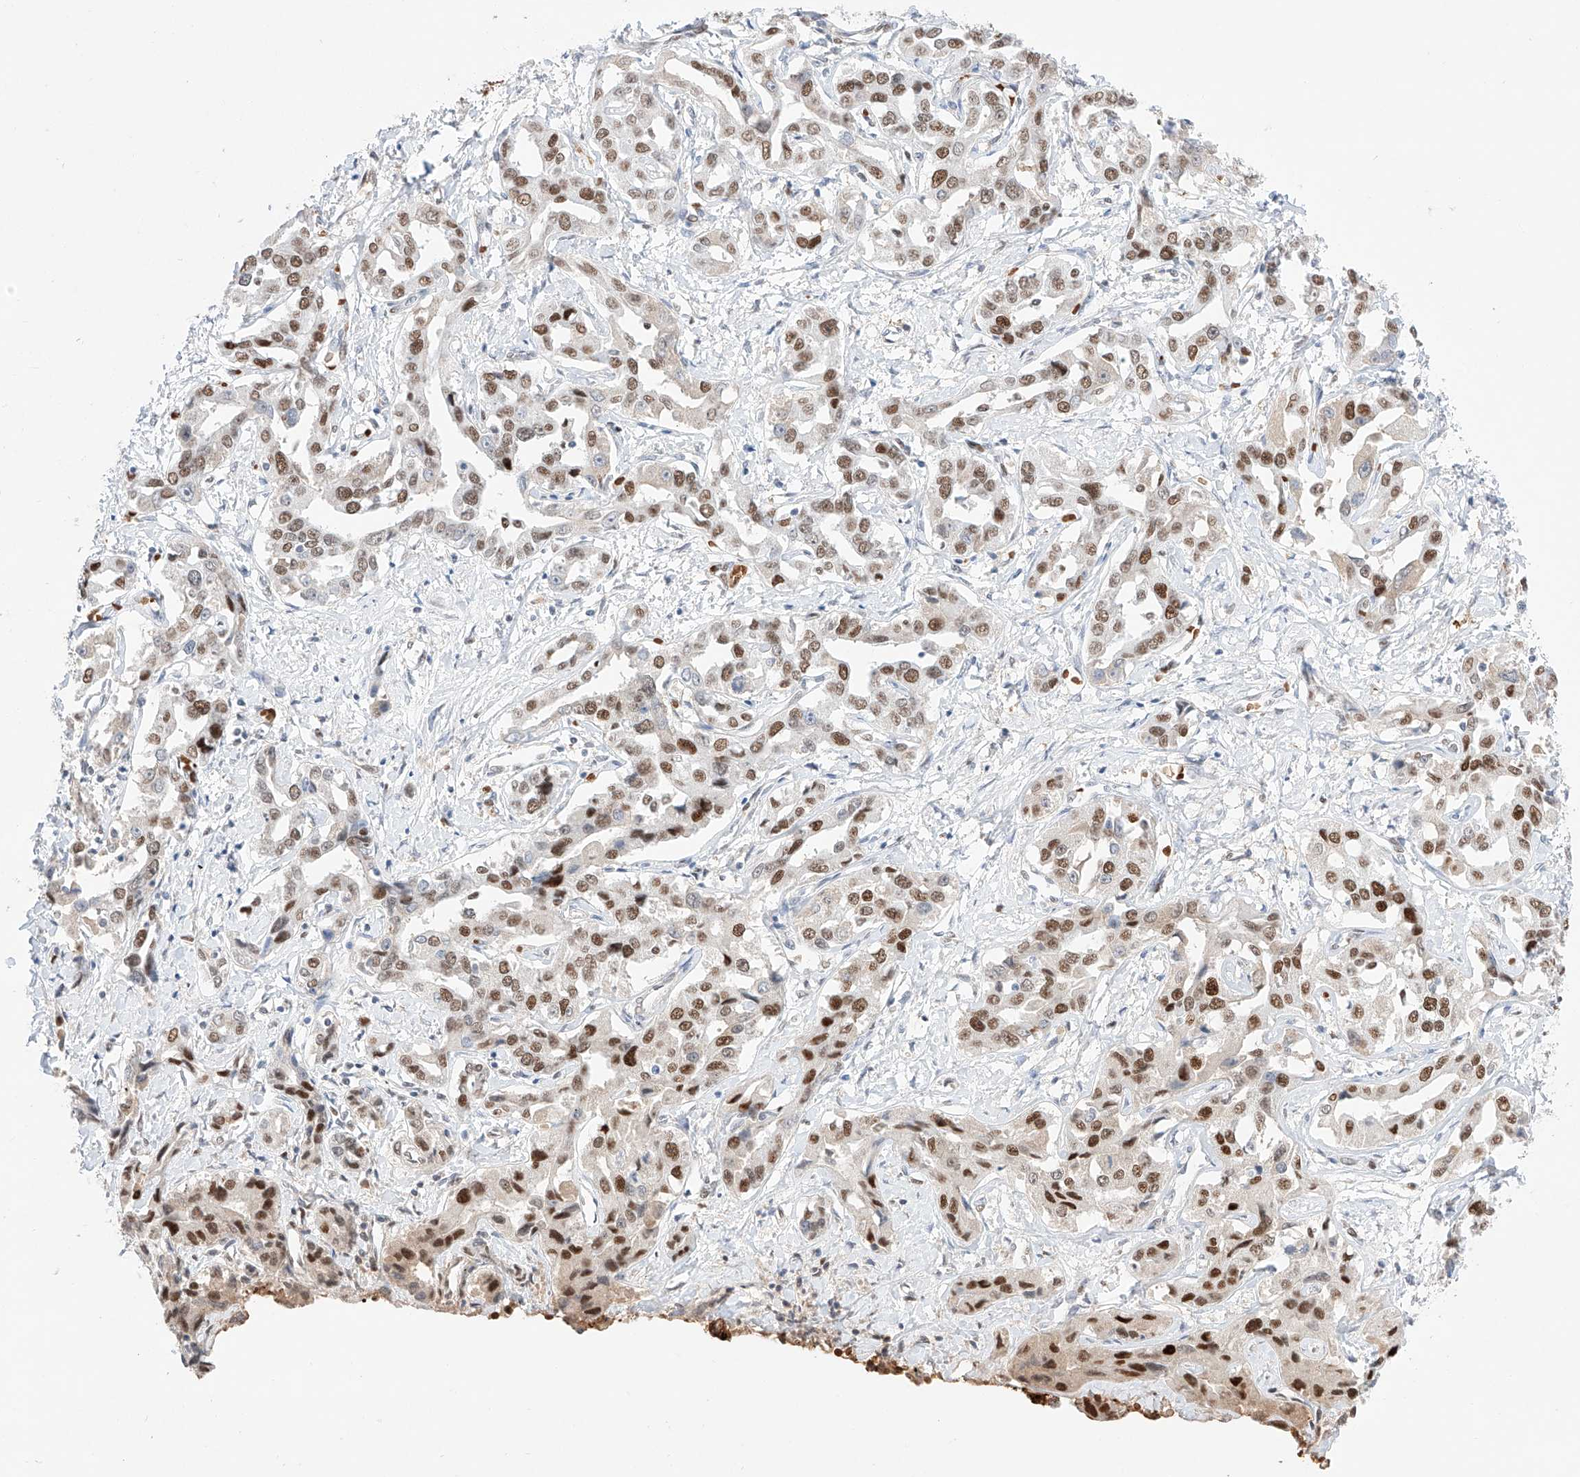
{"staining": {"intensity": "moderate", "quantity": ">75%", "location": "nuclear"}, "tissue": "liver cancer", "cell_type": "Tumor cells", "image_type": "cancer", "snomed": [{"axis": "morphology", "description": "Cholangiocarcinoma"}, {"axis": "topography", "description": "Liver"}], "caption": "Cholangiocarcinoma (liver) tissue demonstrates moderate nuclear positivity in approximately >75% of tumor cells", "gene": "APIP", "patient": {"sex": "male", "age": 59}}